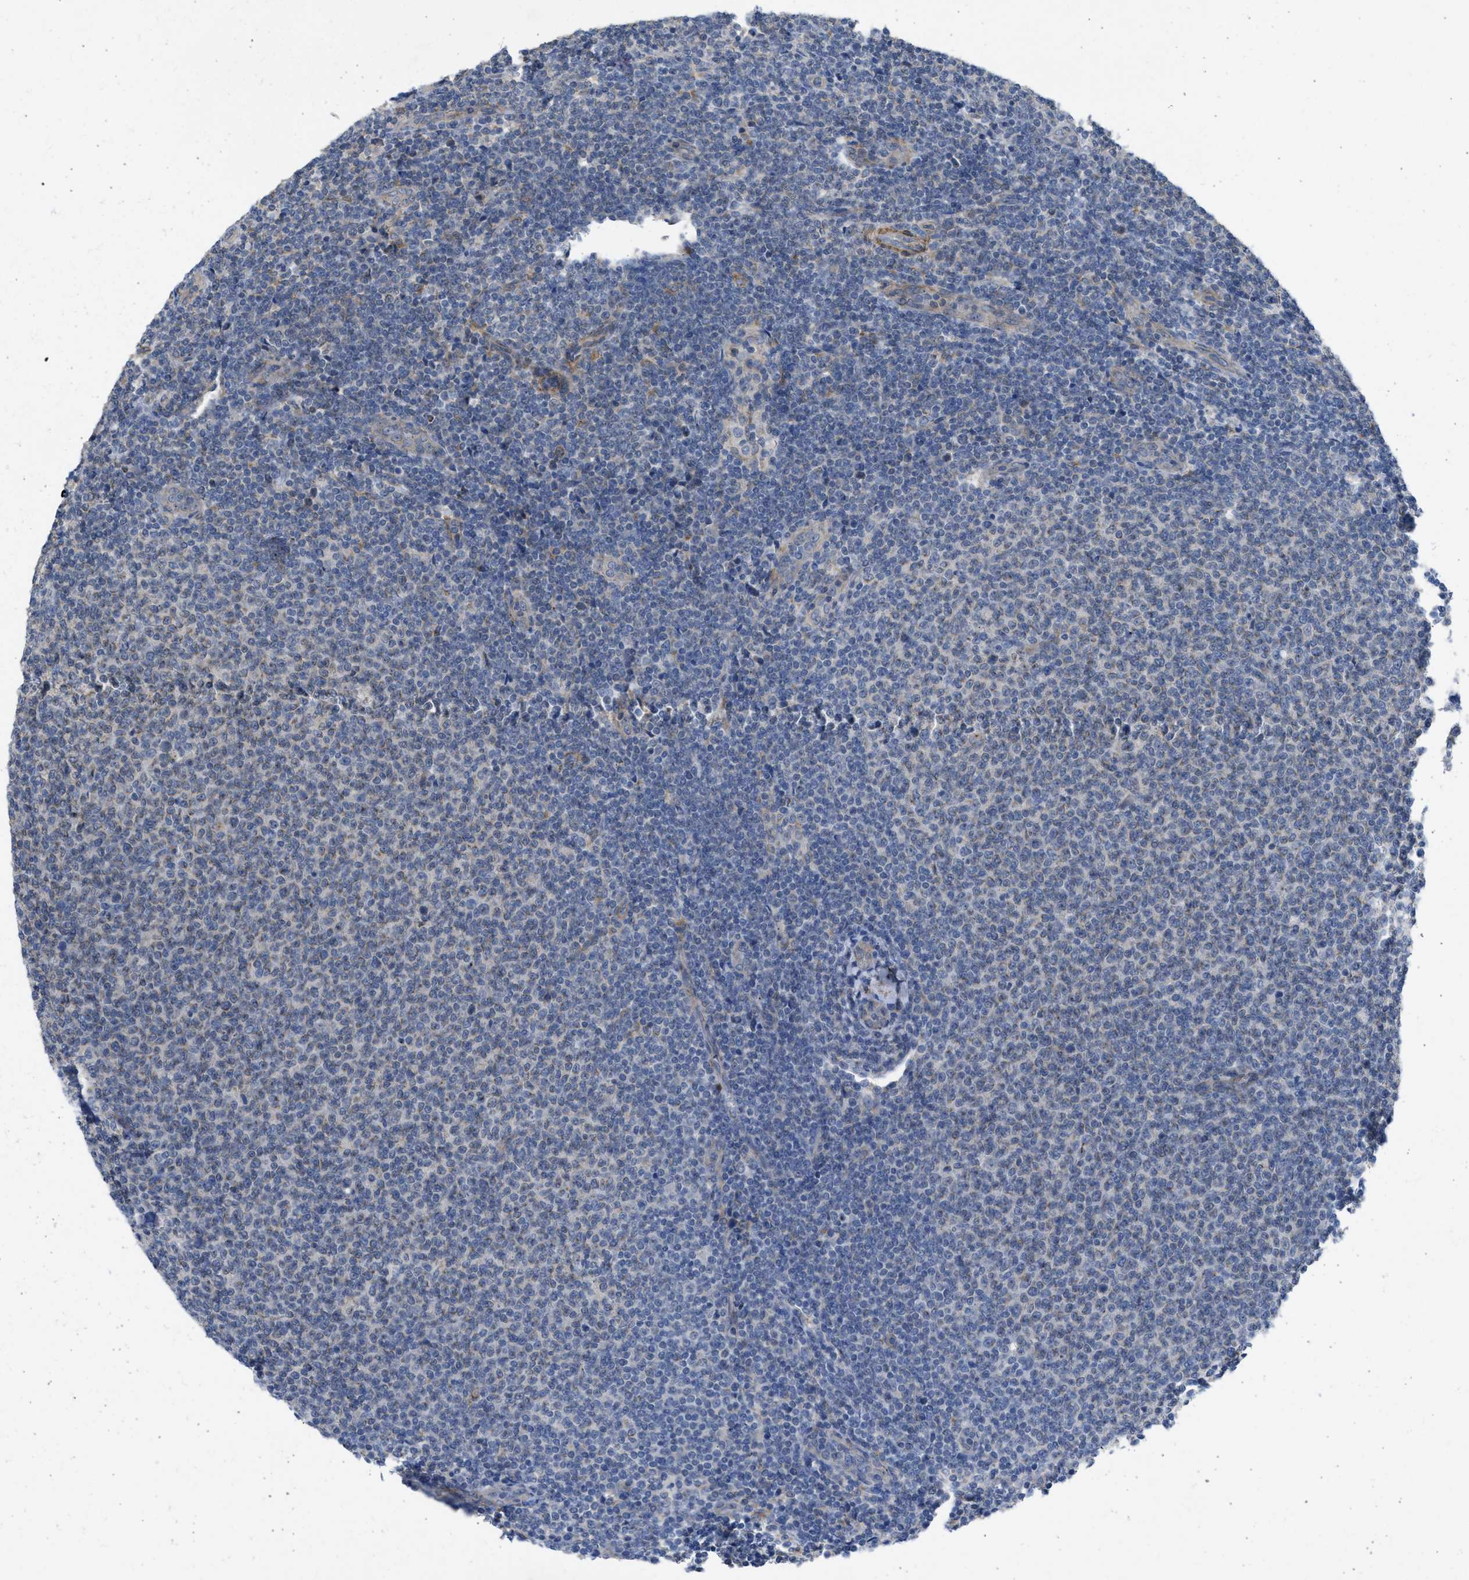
{"staining": {"intensity": "negative", "quantity": "none", "location": "none"}, "tissue": "lymphoma", "cell_type": "Tumor cells", "image_type": "cancer", "snomed": [{"axis": "morphology", "description": "Malignant lymphoma, non-Hodgkin's type, Low grade"}, {"axis": "topography", "description": "Lymph node"}], "caption": "Malignant lymphoma, non-Hodgkin's type (low-grade) was stained to show a protein in brown. There is no significant staining in tumor cells. (DAB (3,3'-diaminobenzidine) IHC visualized using brightfield microscopy, high magnification).", "gene": "PCNX3", "patient": {"sex": "male", "age": 66}}